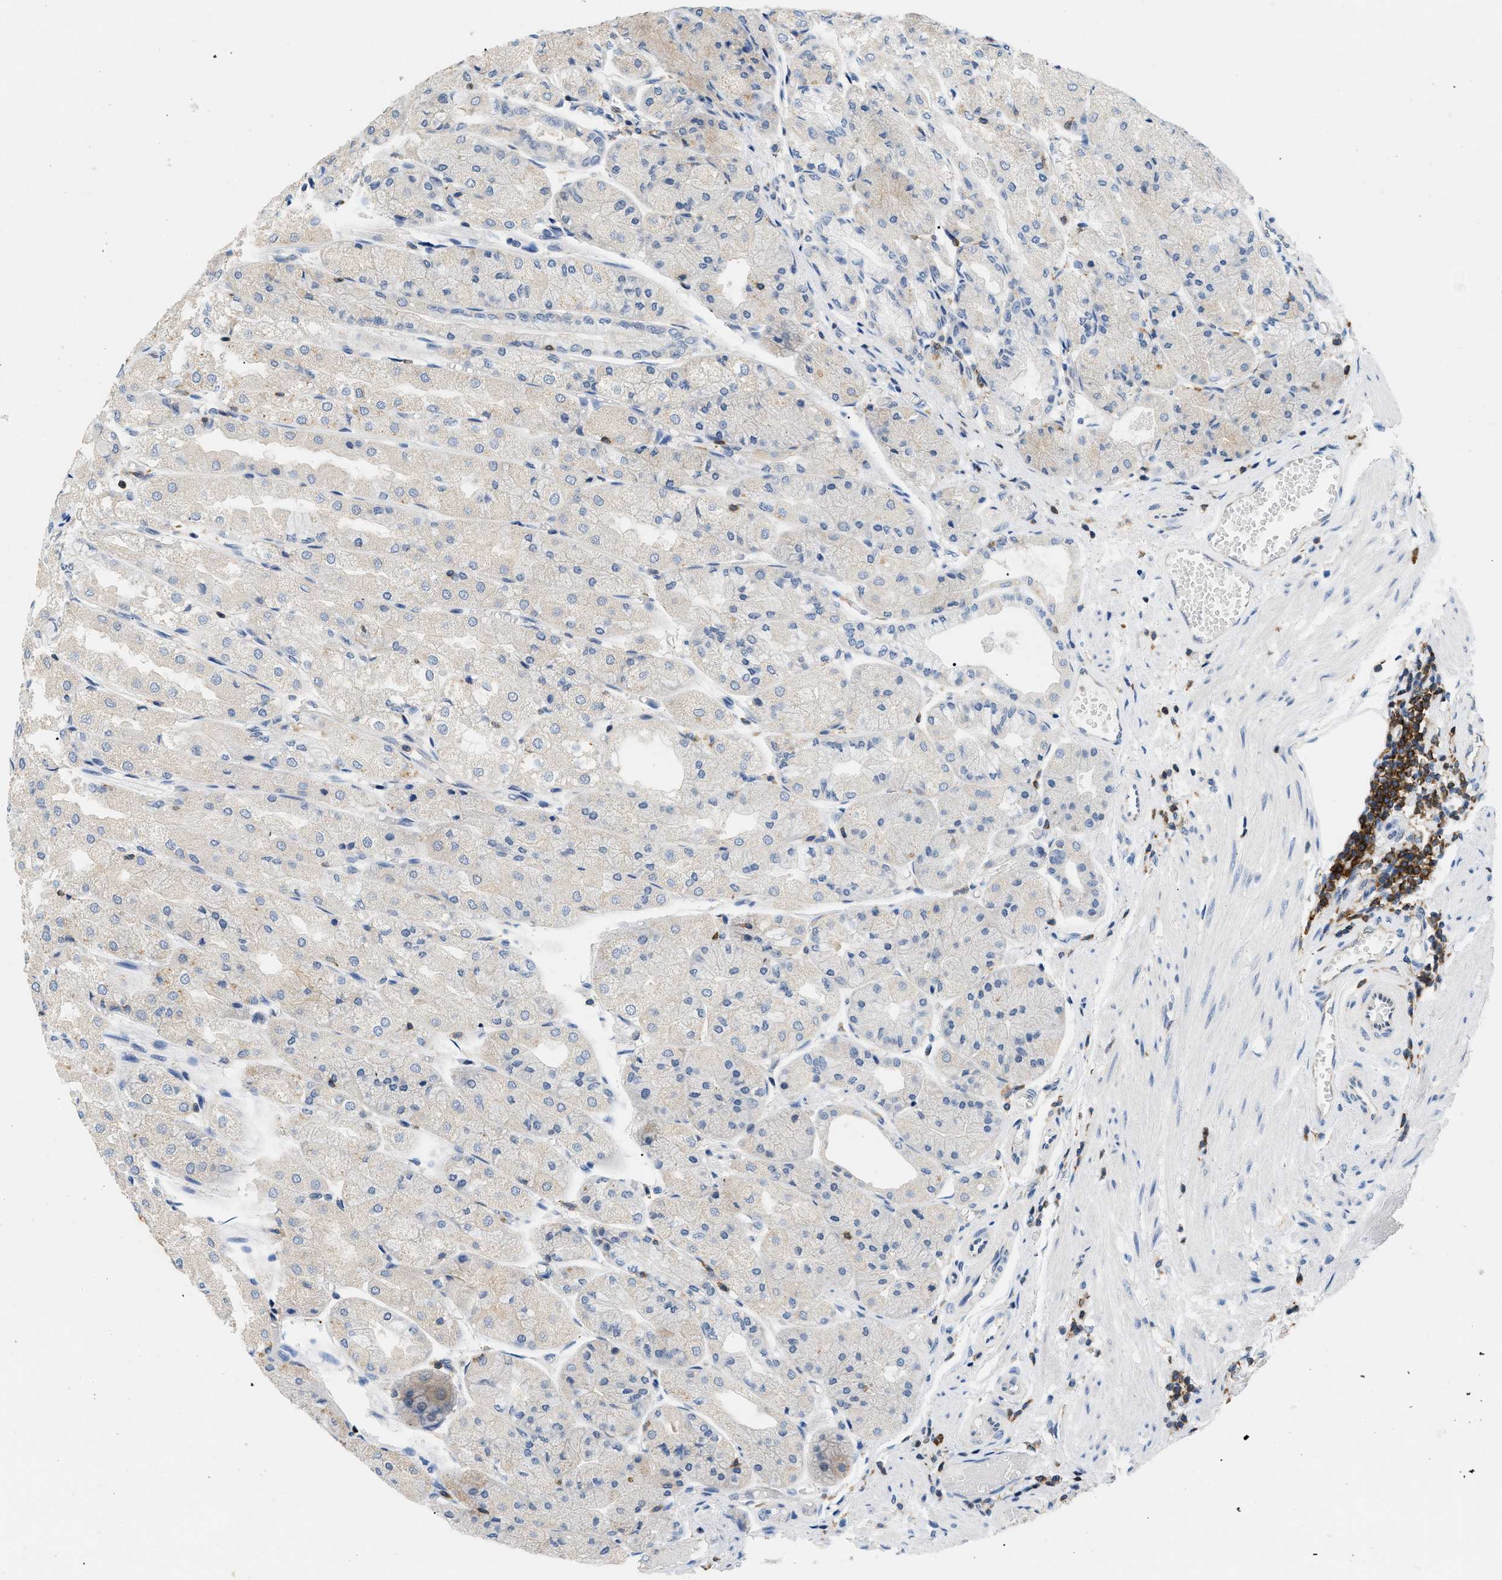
{"staining": {"intensity": "negative", "quantity": "none", "location": "none"}, "tissue": "stomach", "cell_type": "Glandular cells", "image_type": "normal", "snomed": [{"axis": "morphology", "description": "Normal tissue, NOS"}, {"axis": "topography", "description": "Stomach, upper"}], "caption": "The photomicrograph demonstrates no staining of glandular cells in unremarkable stomach.", "gene": "INPP5D", "patient": {"sex": "male", "age": 72}}